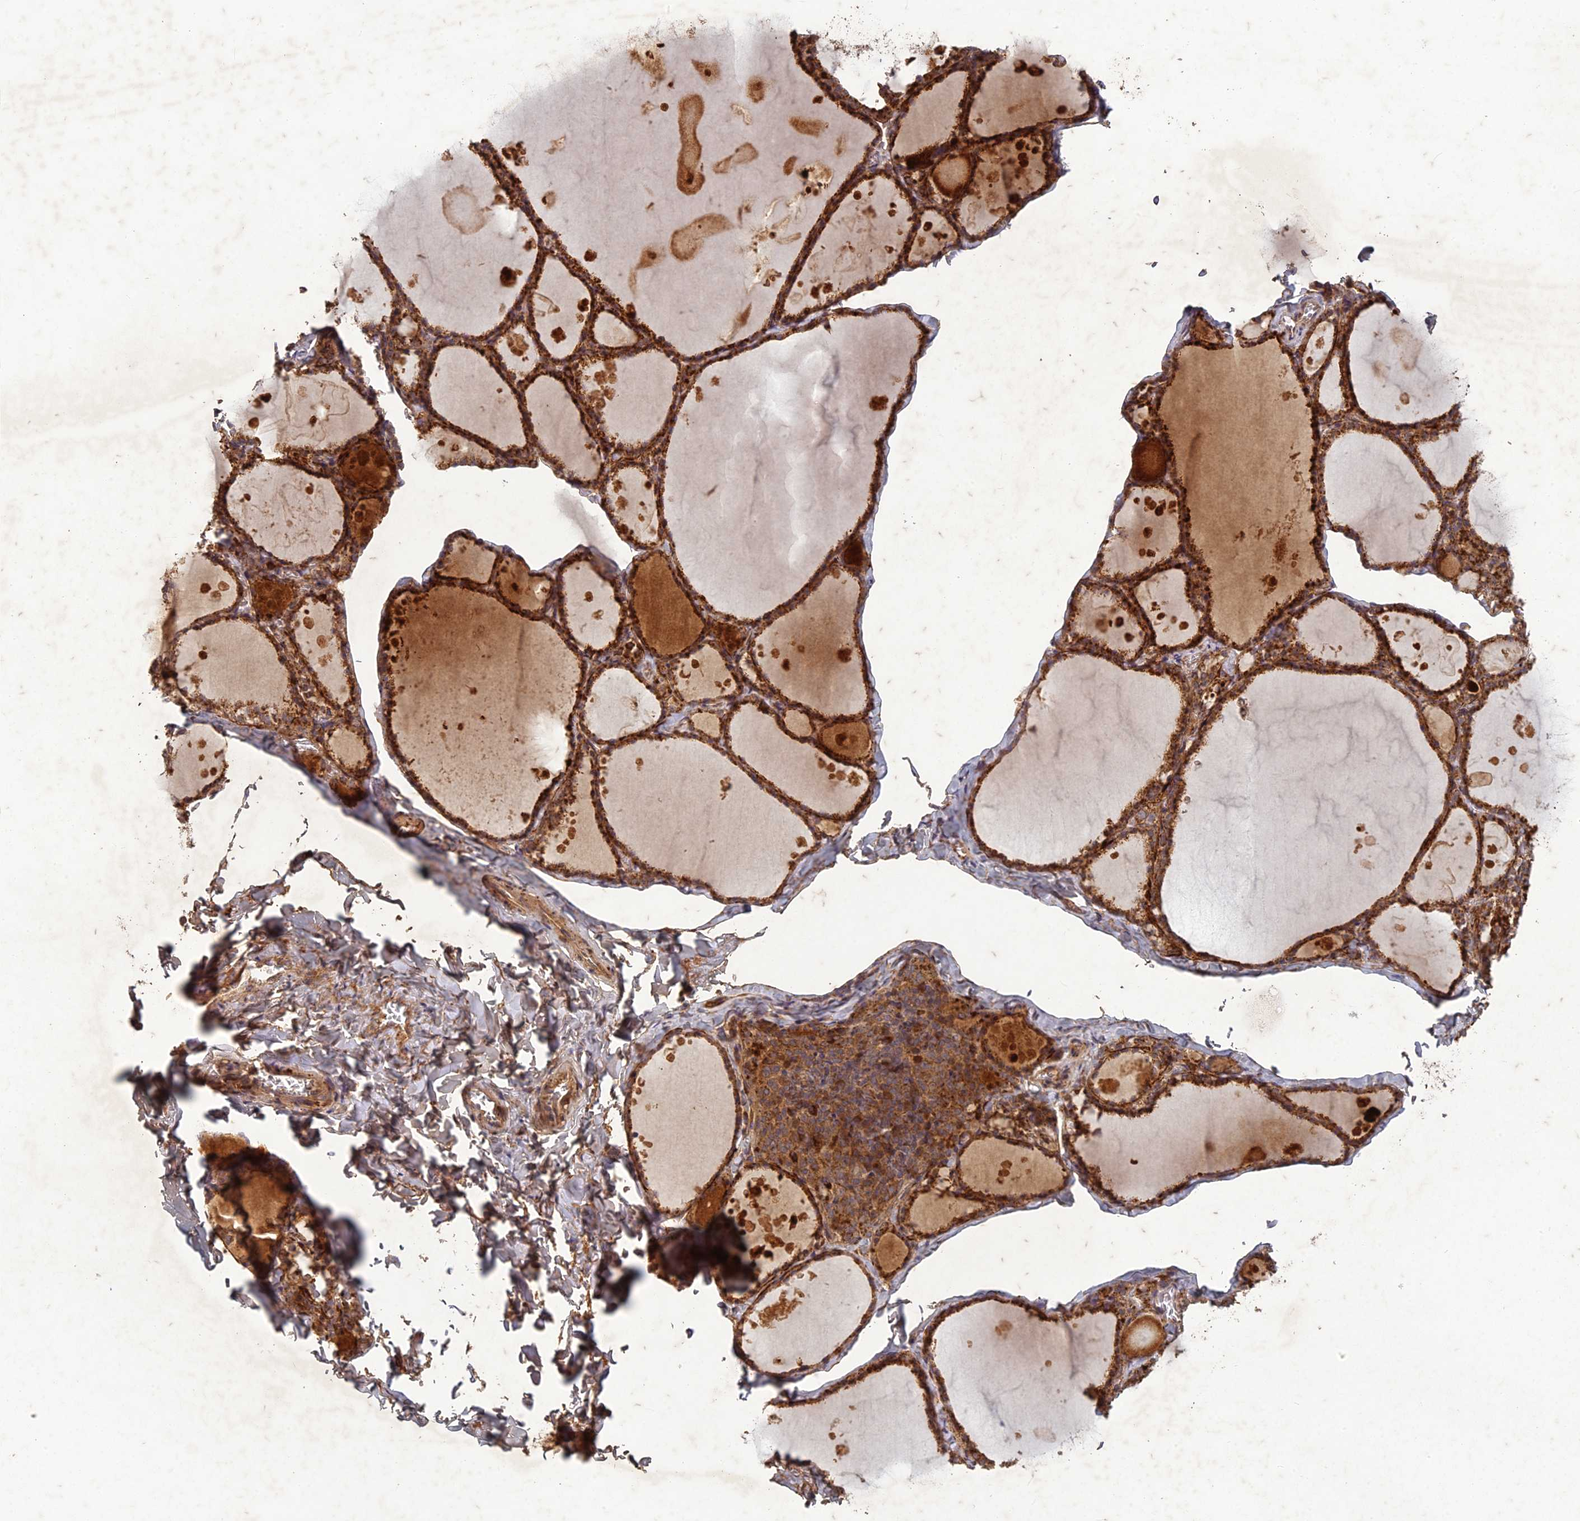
{"staining": {"intensity": "strong", "quantity": ">75%", "location": "cytoplasmic/membranous"}, "tissue": "thyroid gland", "cell_type": "Glandular cells", "image_type": "normal", "snomed": [{"axis": "morphology", "description": "Normal tissue, NOS"}, {"axis": "topography", "description": "Thyroid gland"}], "caption": "IHC photomicrograph of unremarkable thyroid gland stained for a protein (brown), which exhibits high levels of strong cytoplasmic/membranous staining in about >75% of glandular cells.", "gene": "TCF25", "patient": {"sex": "male", "age": 56}}